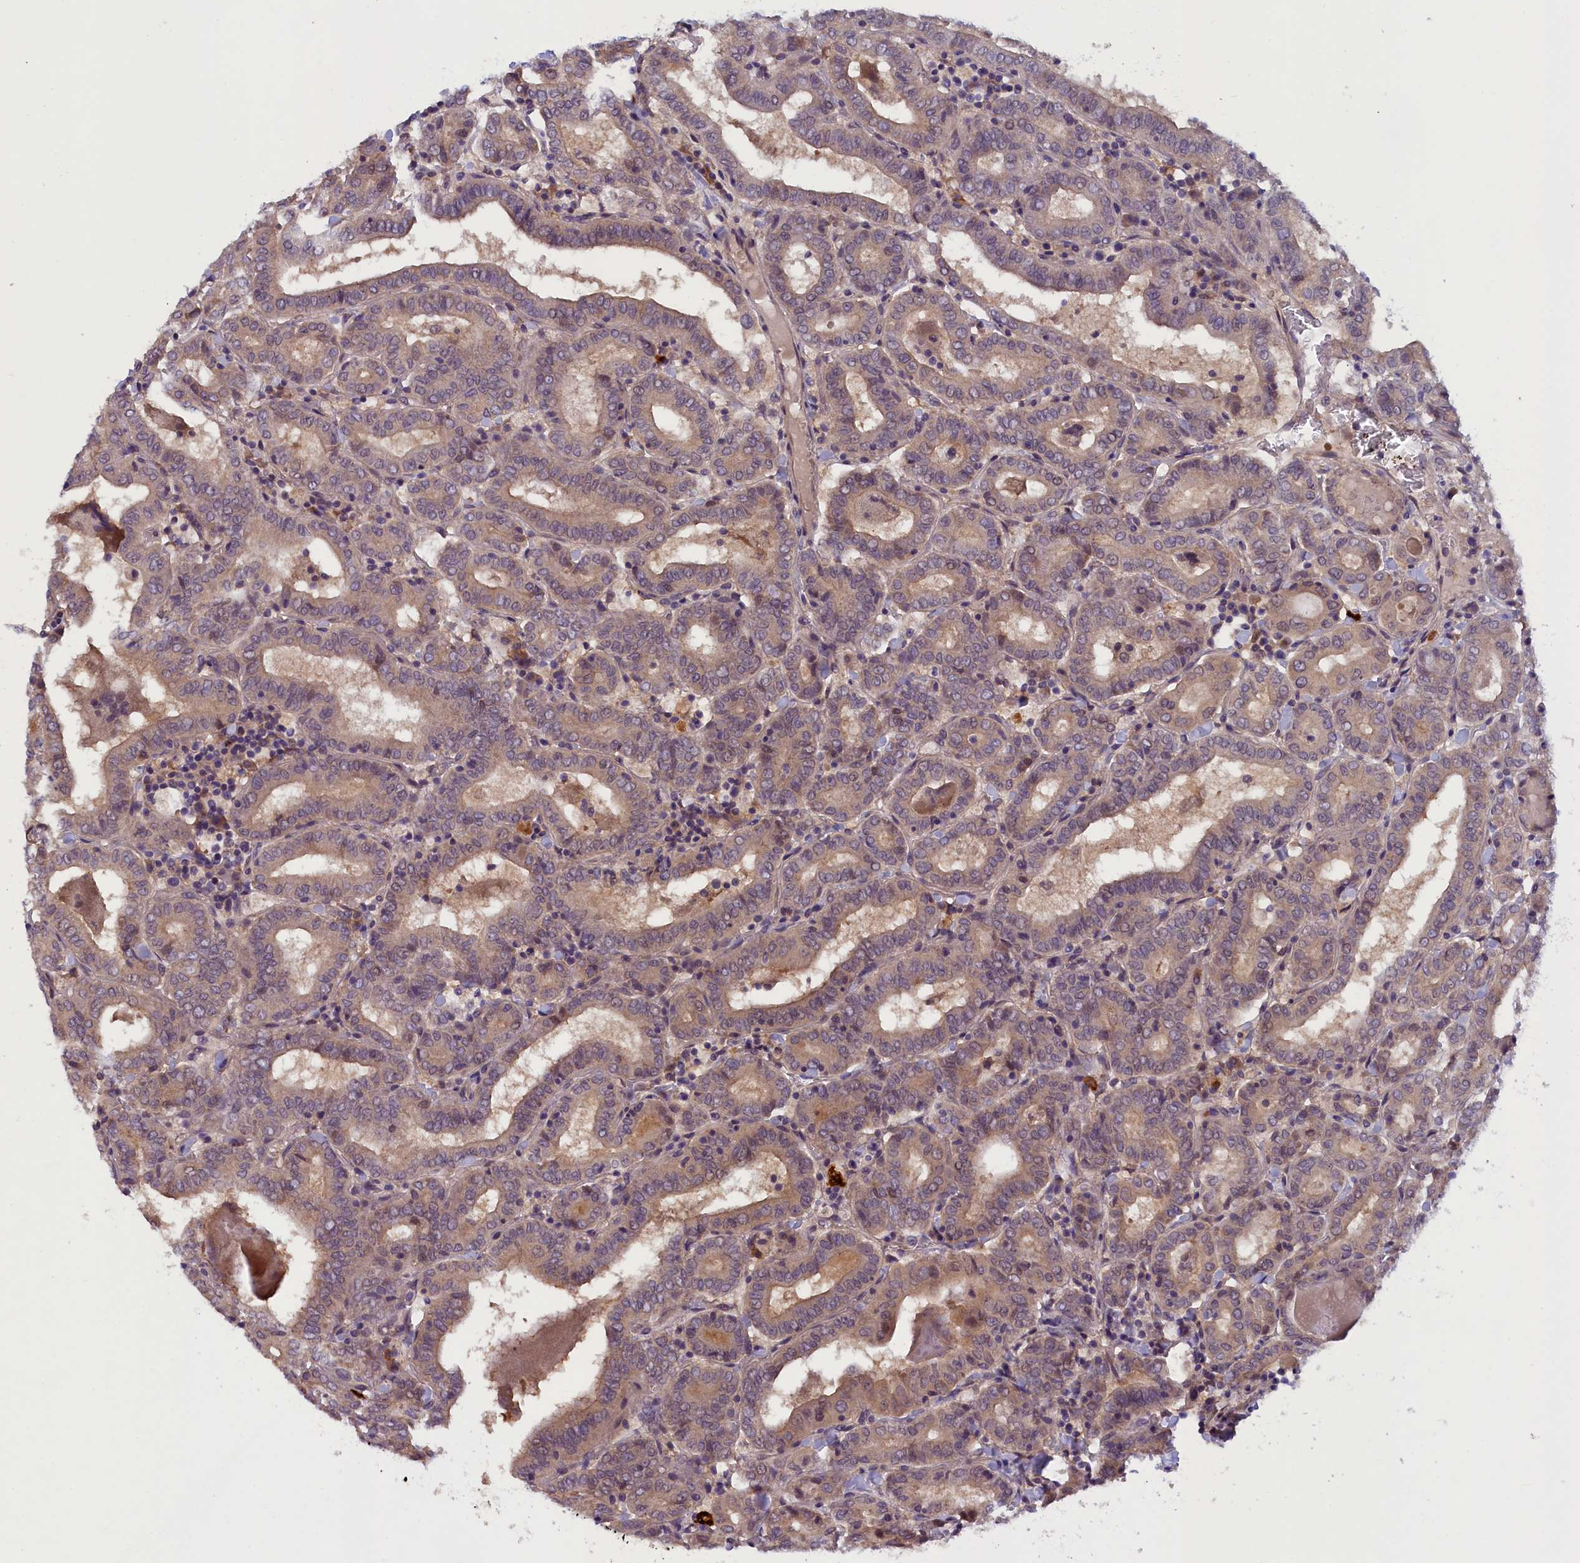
{"staining": {"intensity": "weak", "quantity": "<25%", "location": "cytoplasmic/membranous"}, "tissue": "thyroid cancer", "cell_type": "Tumor cells", "image_type": "cancer", "snomed": [{"axis": "morphology", "description": "Papillary adenocarcinoma, NOS"}, {"axis": "topography", "description": "Thyroid gland"}], "caption": "This is a photomicrograph of IHC staining of papillary adenocarcinoma (thyroid), which shows no positivity in tumor cells. (DAB immunohistochemistry with hematoxylin counter stain).", "gene": "CCDC9B", "patient": {"sex": "female", "age": 72}}